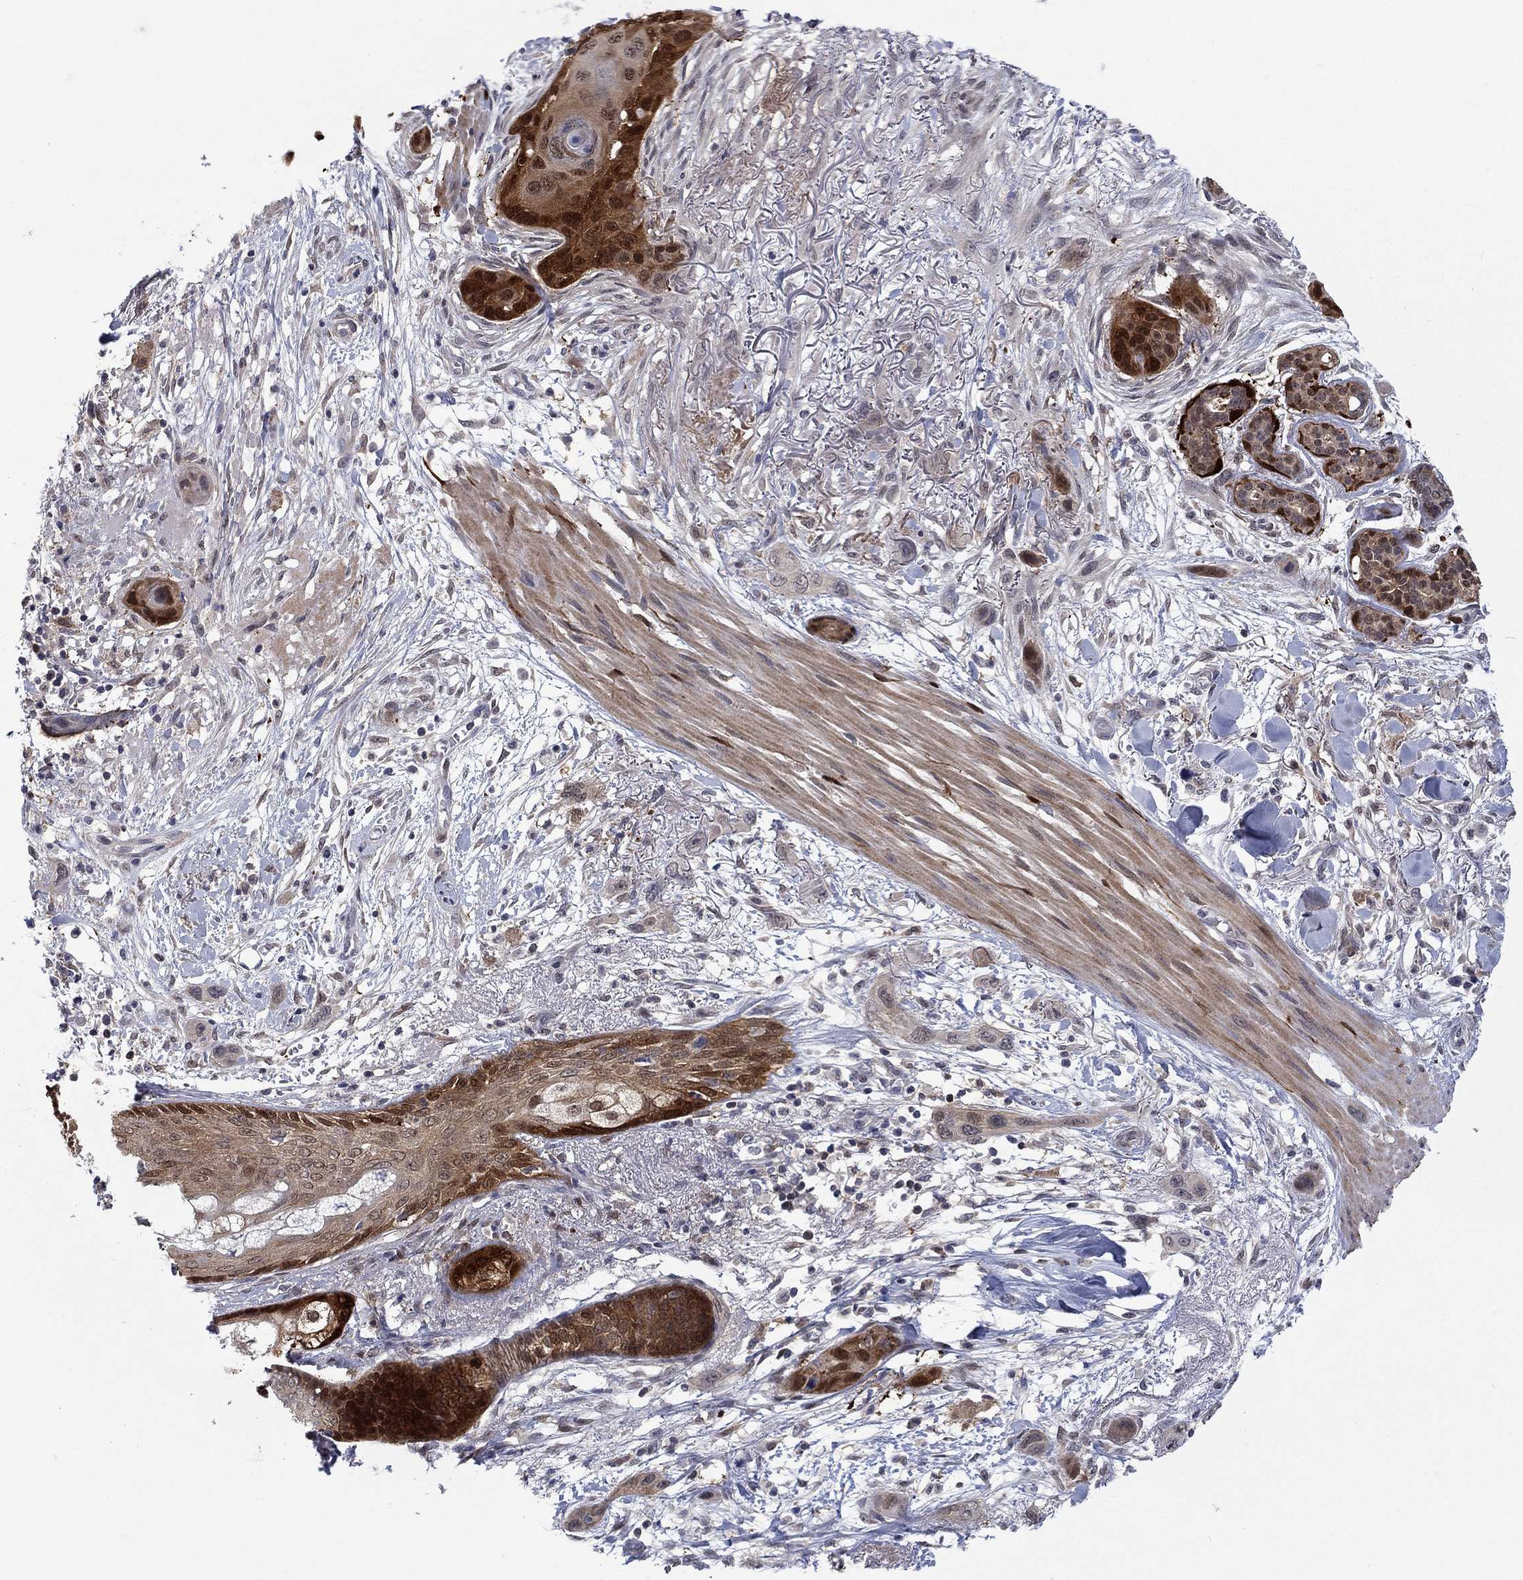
{"staining": {"intensity": "strong", "quantity": ">75%", "location": "cytoplasmic/membranous,nuclear"}, "tissue": "skin cancer", "cell_type": "Tumor cells", "image_type": "cancer", "snomed": [{"axis": "morphology", "description": "Squamous cell carcinoma, NOS"}, {"axis": "topography", "description": "Skin"}], "caption": "This is an image of IHC staining of skin cancer, which shows strong positivity in the cytoplasmic/membranous and nuclear of tumor cells.", "gene": "CBR1", "patient": {"sex": "male", "age": 79}}